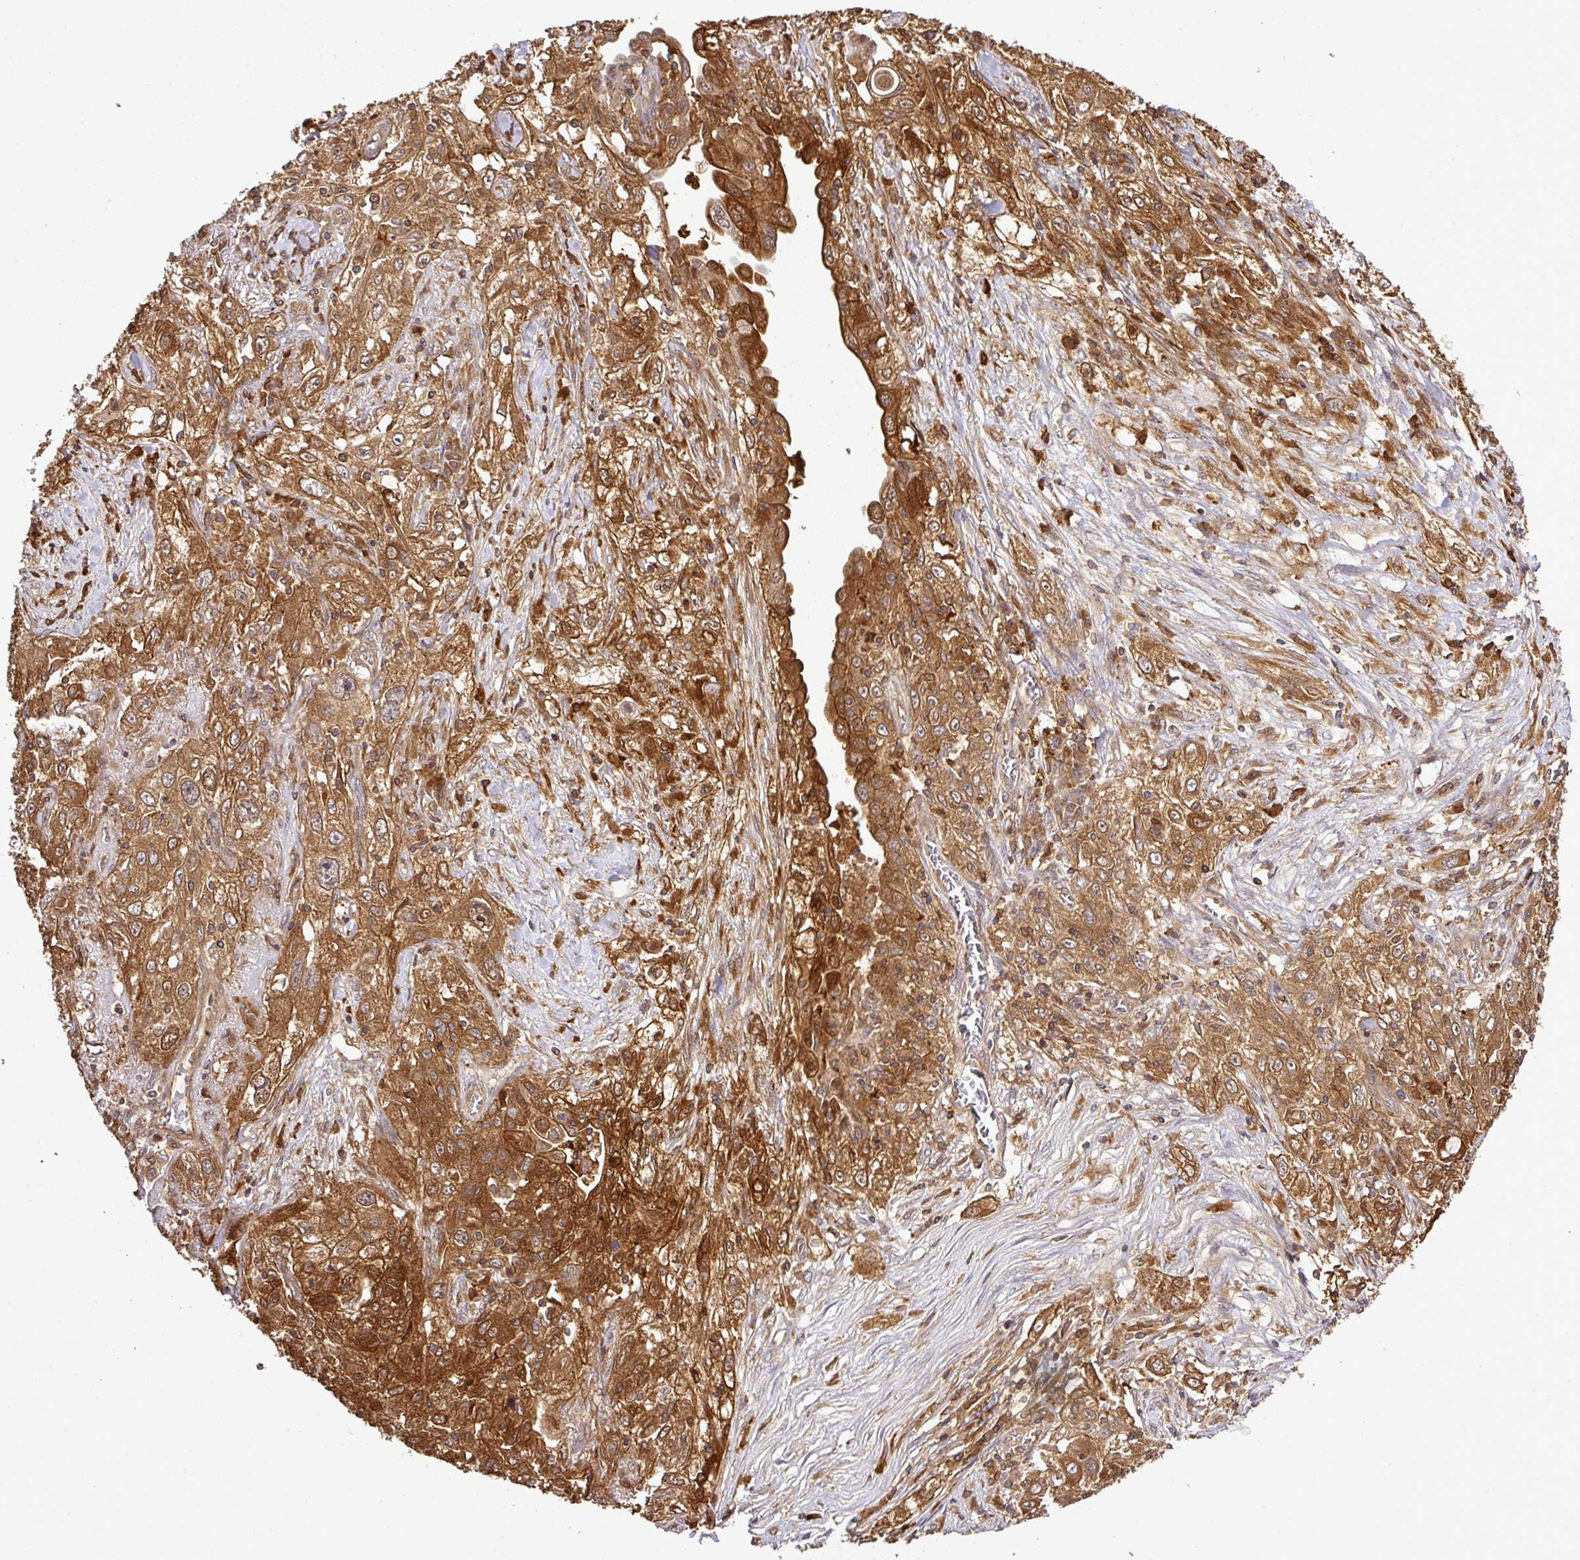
{"staining": {"intensity": "moderate", "quantity": ">75%", "location": "cytoplasmic/membranous"}, "tissue": "lung cancer", "cell_type": "Tumor cells", "image_type": "cancer", "snomed": [{"axis": "morphology", "description": "Squamous cell carcinoma, NOS"}, {"axis": "topography", "description": "Lung"}], "caption": "Brown immunohistochemical staining in human lung squamous cell carcinoma demonstrates moderate cytoplasmic/membranous expression in about >75% of tumor cells.", "gene": "TMEM107", "patient": {"sex": "female", "age": 69}}